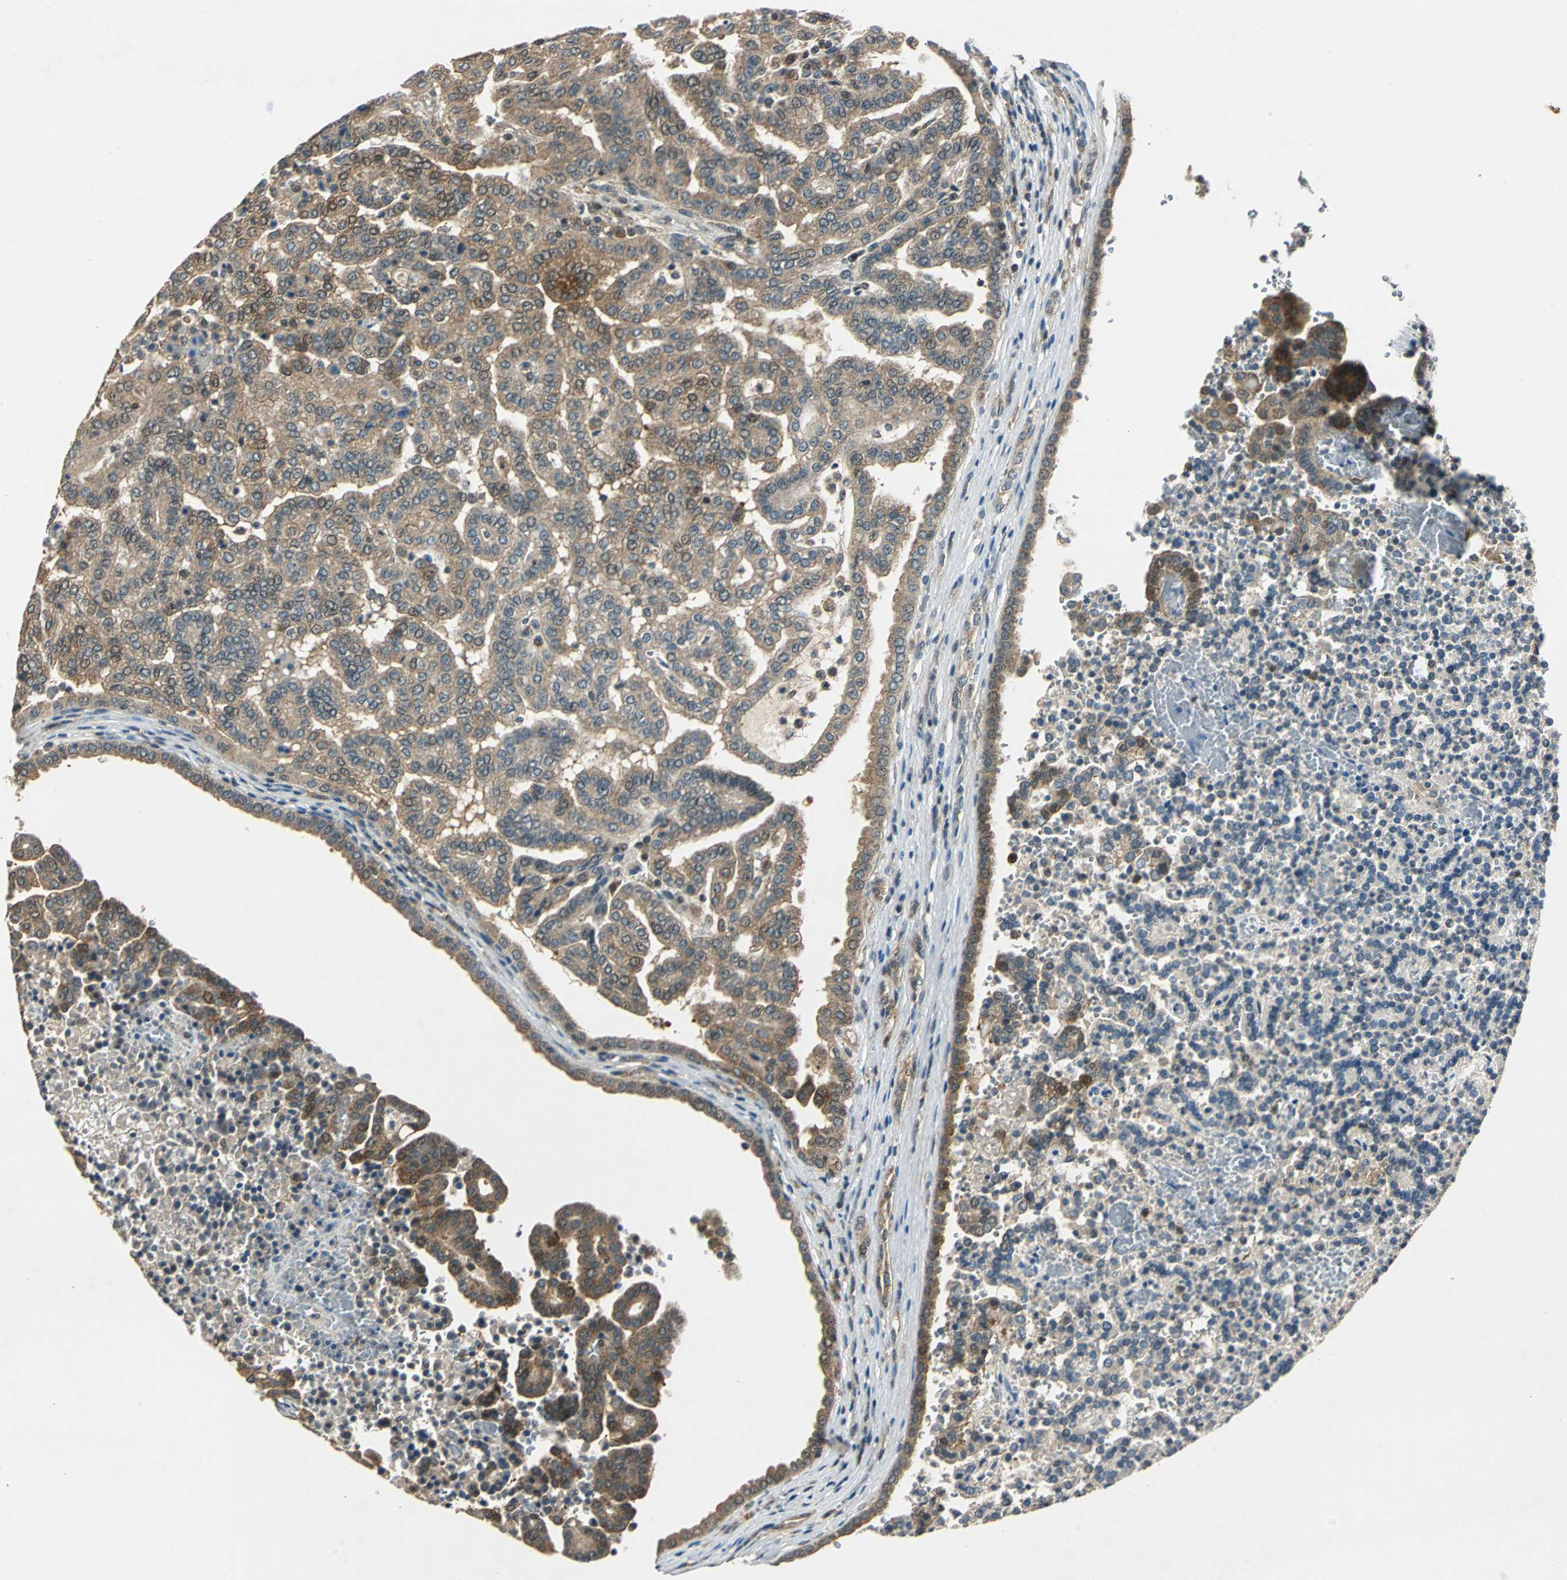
{"staining": {"intensity": "moderate", "quantity": ">75%", "location": "cytoplasmic/membranous"}, "tissue": "renal cancer", "cell_type": "Tumor cells", "image_type": "cancer", "snomed": [{"axis": "morphology", "description": "Adenocarcinoma, NOS"}, {"axis": "topography", "description": "Kidney"}], "caption": "IHC of human renal adenocarcinoma demonstrates medium levels of moderate cytoplasmic/membranous expression in approximately >75% of tumor cells.", "gene": "AHSA1", "patient": {"sex": "male", "age": 61}}